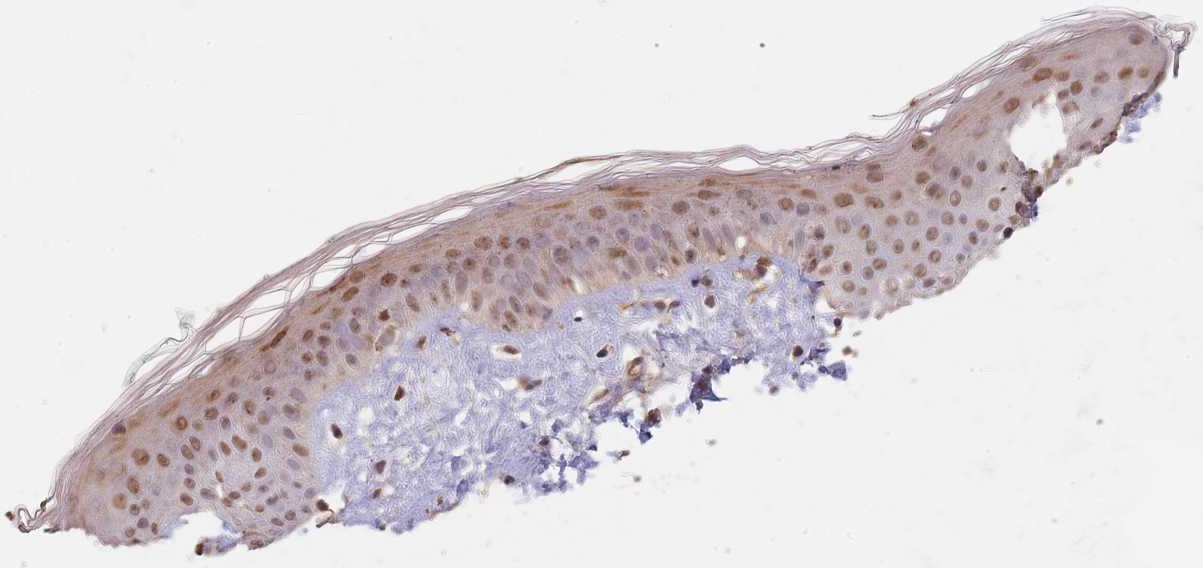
{"staining": {"intensity": "moderate", "quantity": ">75%", "location": "cytoplasmic/membranous,nuclear"}, "tissue": "skin", "cell_type": "Fibroblasts", "image_type": "normal", "snomed": [{"axis": "morphology", "description": "Normal tissue, NOS"}, {"axis": "topography", "description": "Skin"}], "caption": "Immunohistochemistry micrograph of normal skin: skin stained using IHC shows medium levels of moderate protein expression localized specifically in the cytoplasmic/membranous,nuclear of fibroblasts, appearing as a cytoplasmic/membranous,nuclear brown color.", "gene": "RFXANK", "patient": {"sex": "female", "age": 34}}